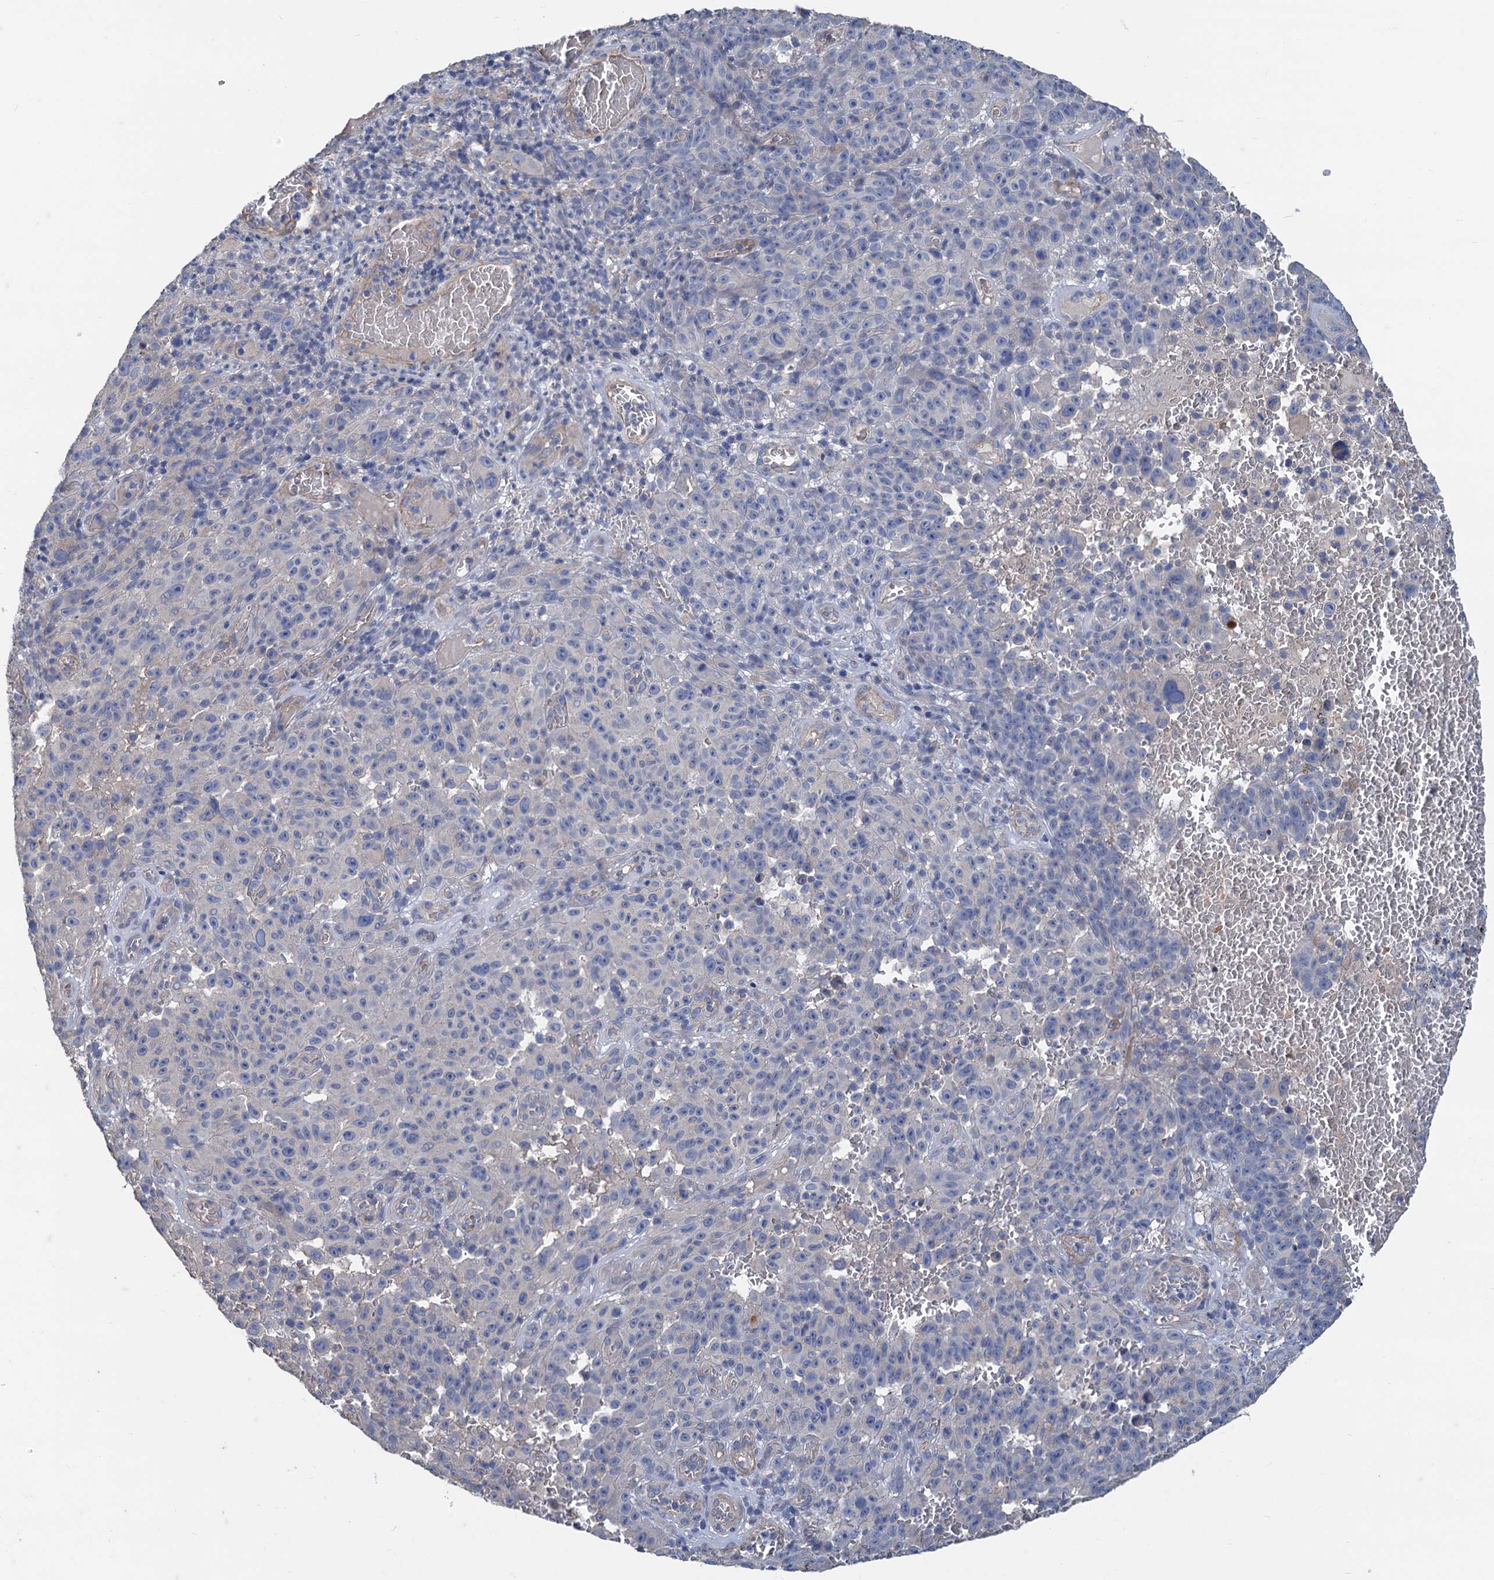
{"staining": {"intensity": "negative", "quantity": "none", "location": "none"}, "tissue": "melanoma", "cell_type": "Tumor cells", "image_type": "cancer", "snomed": [{"axis": "morphology", "description": "Malignant melanoma, NOS"}, {"axis": "topography", "description": "Skin"}], "caption": "Immunohistochemical staining of human malignant melanoma demonstrates no significant staining in tumor cells.", "gene": "SMCO3", "patient": {"sex": "female", "age": 82}}